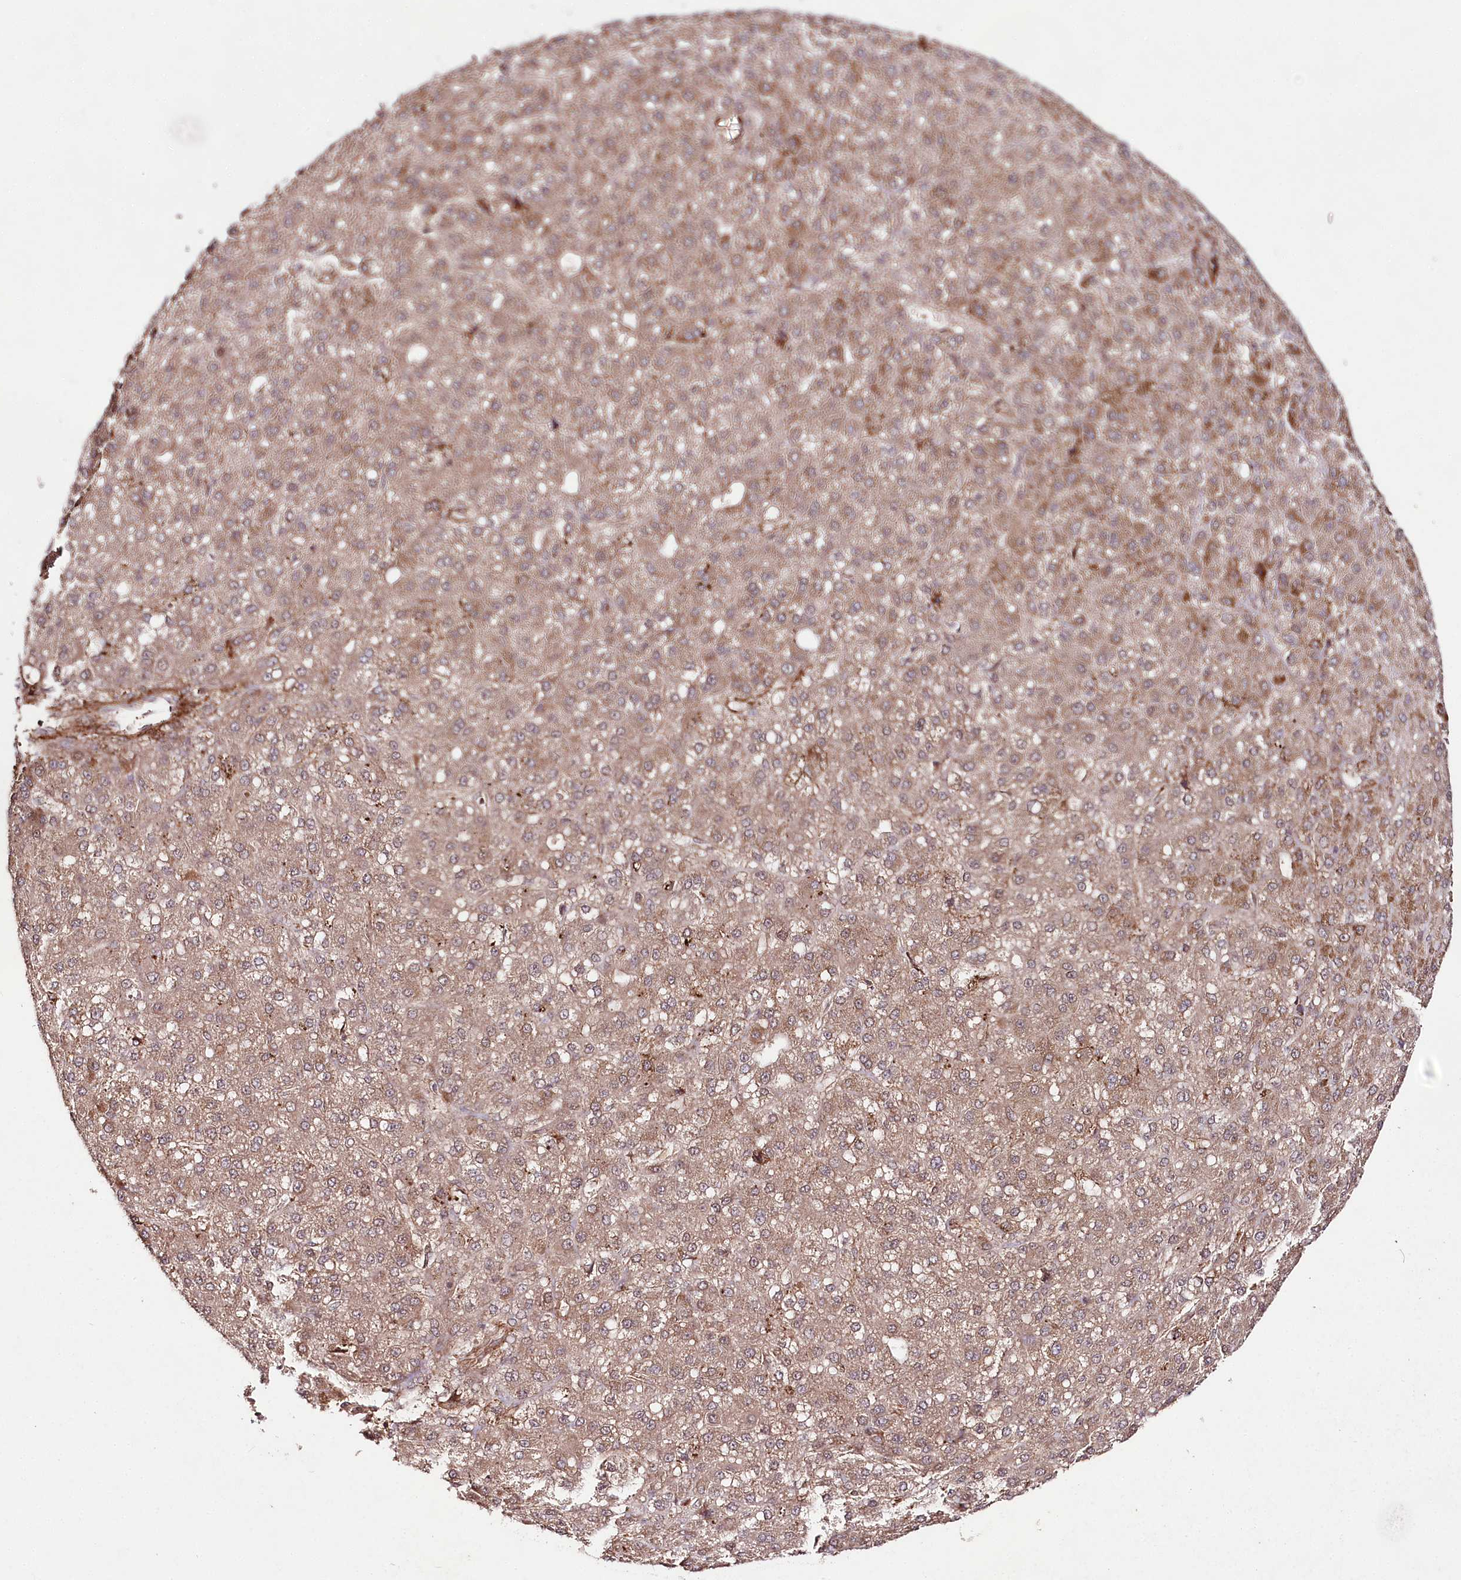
{"staining": {"intensity": "moderate", "quantity": ">75%", "location": "cytoplasmic/membranous"}, "tissue": "liver cancer", "cell_type": "Tumor cells", "image_type": "cancer", "snomed": [{"axis": "morphology", "description": "Carcinoma, Hepatocellular, NOS"}, {"axis": "topography", "description": "Liver"}], "caption": "The micrograph shows immunohistochemical staining of hepatocellular carcinoma (liver). There is moderate cytoplasmic/membranous positivity is seen in approximately >75% of tumor cells.", "gene": "PHLDB1", "patient": {"sex": "male", "age": 67}}